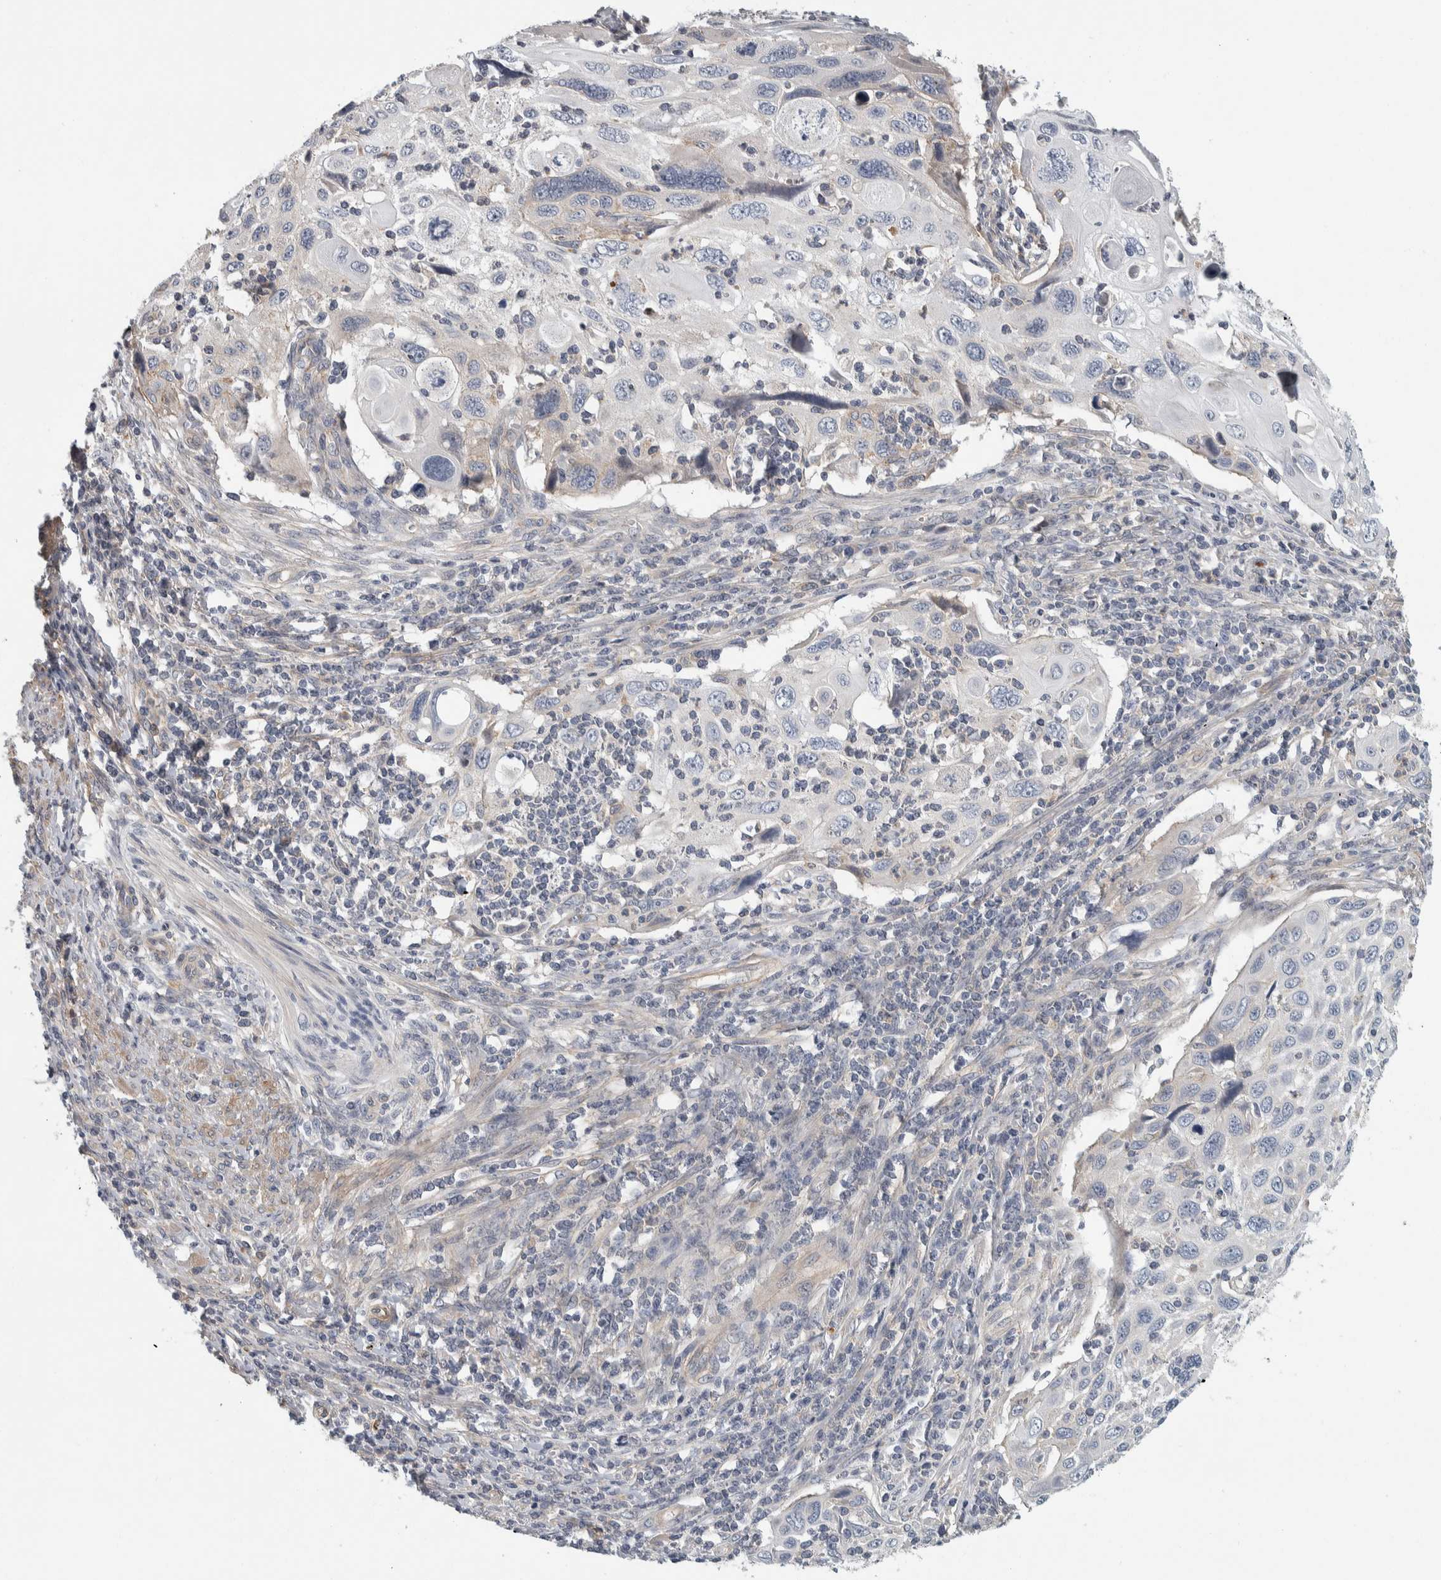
{"staining": {"intensity": "negative", "quantity": "none", "location": "none"}, "tissue": "cervical cancer", "cell_type": "Tumor cells", "image_type": "cancer", "snomed": [{"axis": "morphology", "description": "Squamous cell carcinoma, NOS"}, {"axis": "topography", "description": "Cervix"}], "caption": "Immunohistochemistry (IHC) image of neoplastic tissue: cervical cancer stained with DAB reveals no significant protein staining in tumor cells.", "gene": "KCNJ3", "patient": {"sex": "female", "age": 70}}